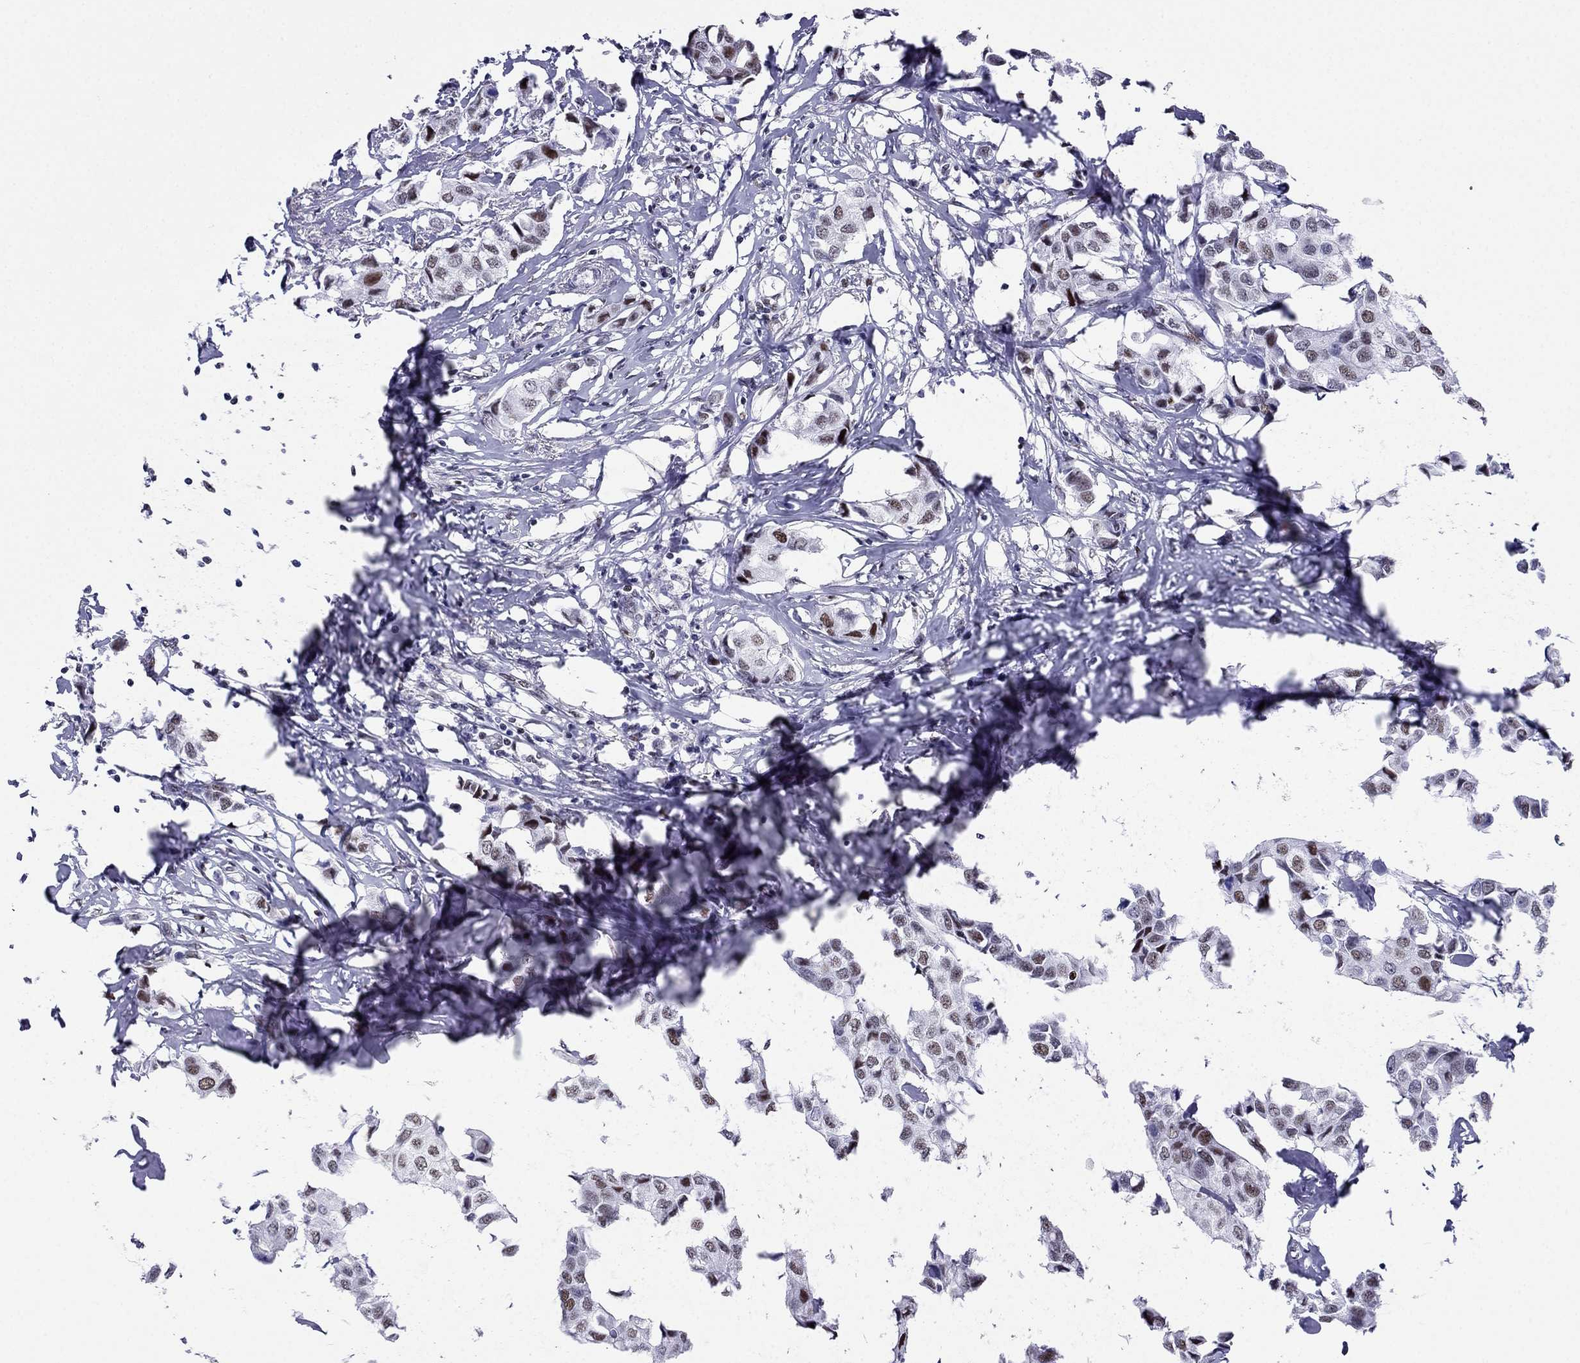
{"staining": {"intensity": "moderate", "quantity": ">75%", "location": "nuclear"}, "tissue": "breast cancer", "cell_type": "Tumor cells", "image_type": "cancer", "snomed": [{"axis": "morphology", "description": "Duct carcinoma"}, {"axis": "topography", "description": "Breast"}], "caption": "Moderate nuclear staining for a protein is appreciated in about >75% of tumor cells of intraductal carcinoma (breast) using immunohistochemistry (IHC).", "gene": "PPM1G", "patient": {"sex": "female", "age": 80}}